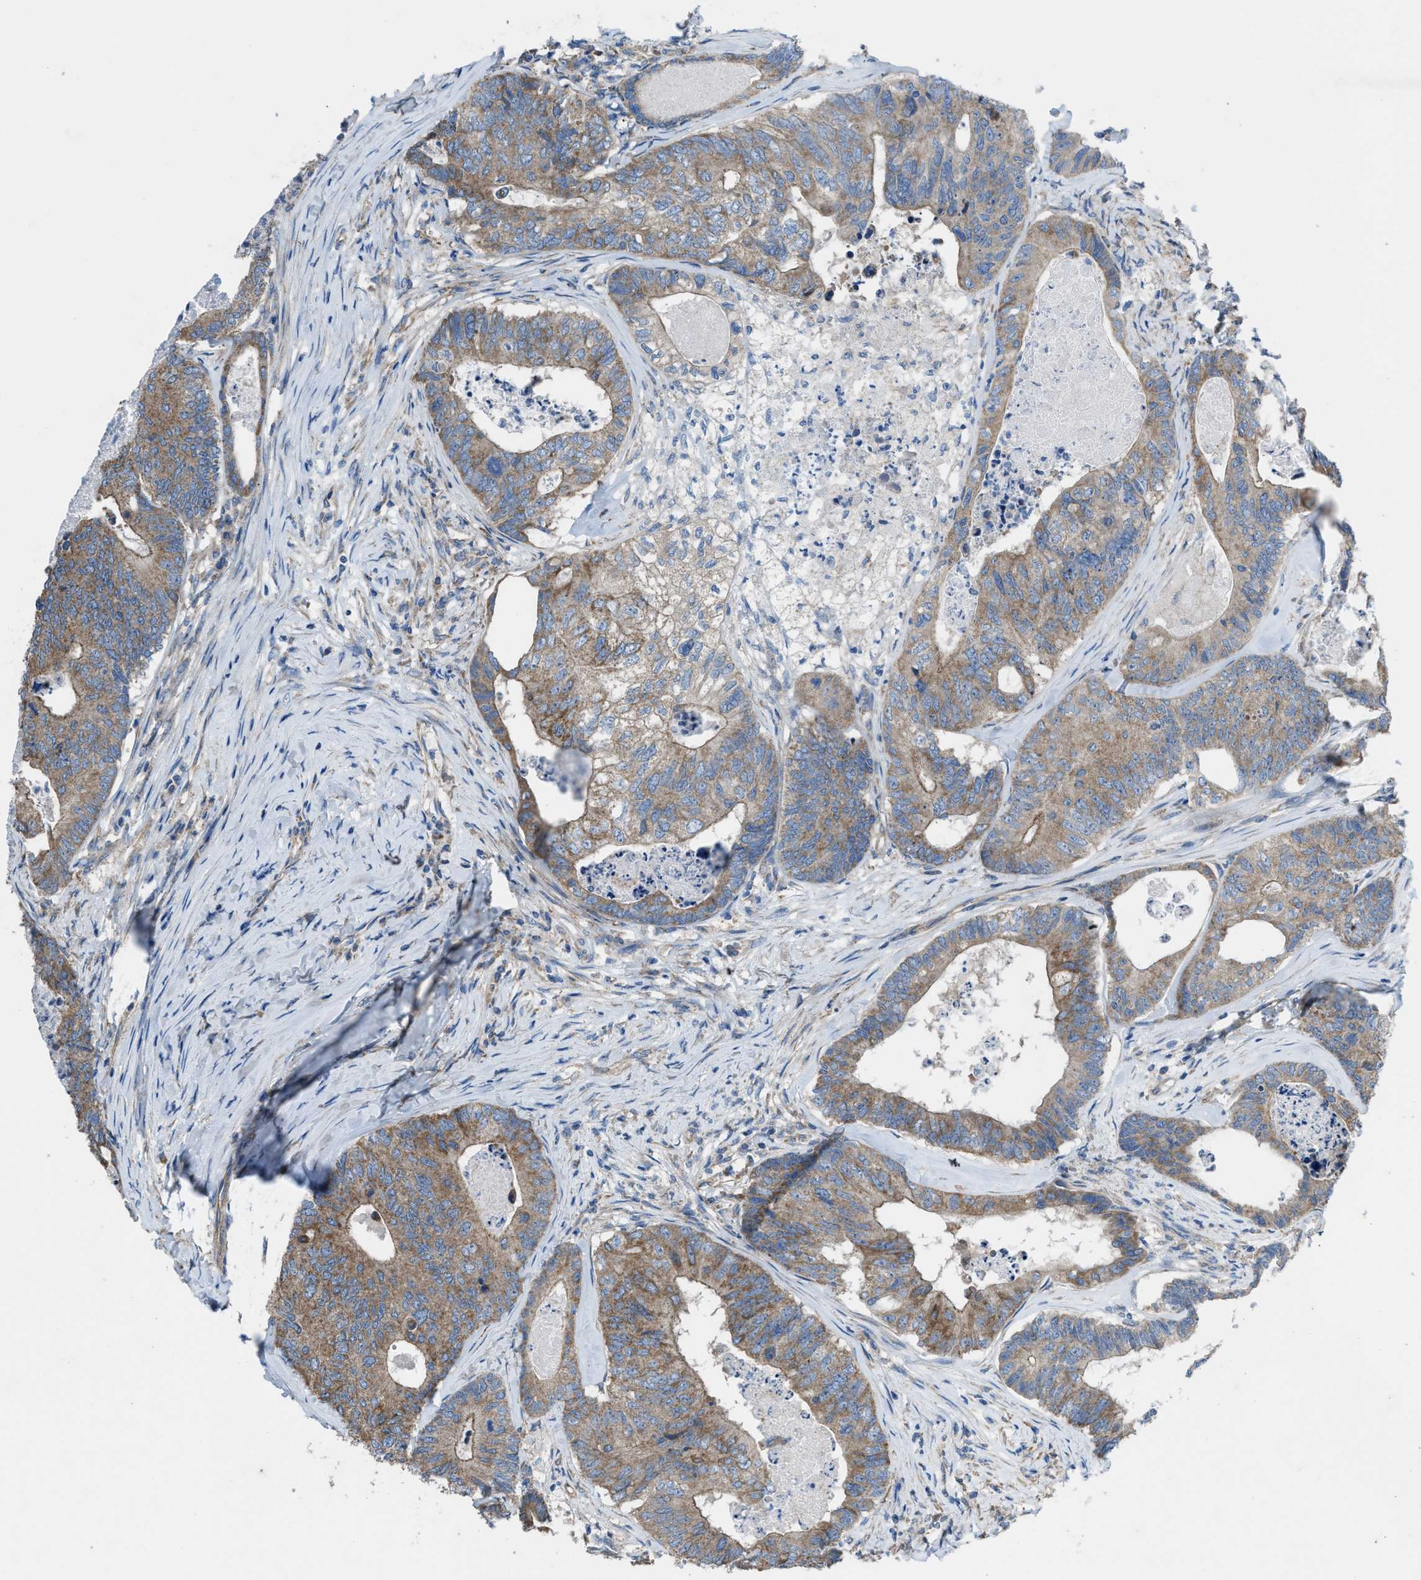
{"staining": {"intensity": "moderate", "quantity": ">75%", "location": "cytoplasmic/membranous"}, "tissue": "colorectal cancer", "cell_type": "Tumor cells", "image_type": "cancer", "snomed": [{"axis": "morphology", "description": "Adenocarcinoma, NOS"}, {"axis": "topography", "description": "Colon"}], "caption": "A photomicrograph showing moderate cytoplasmic/membranous staining in about >75% of tumor cells in colorectal cancer, as visualized by brown immunohistochemical staining.", "gene": "DOLPP1", "patient": {"sex": "female", "age": 67}}